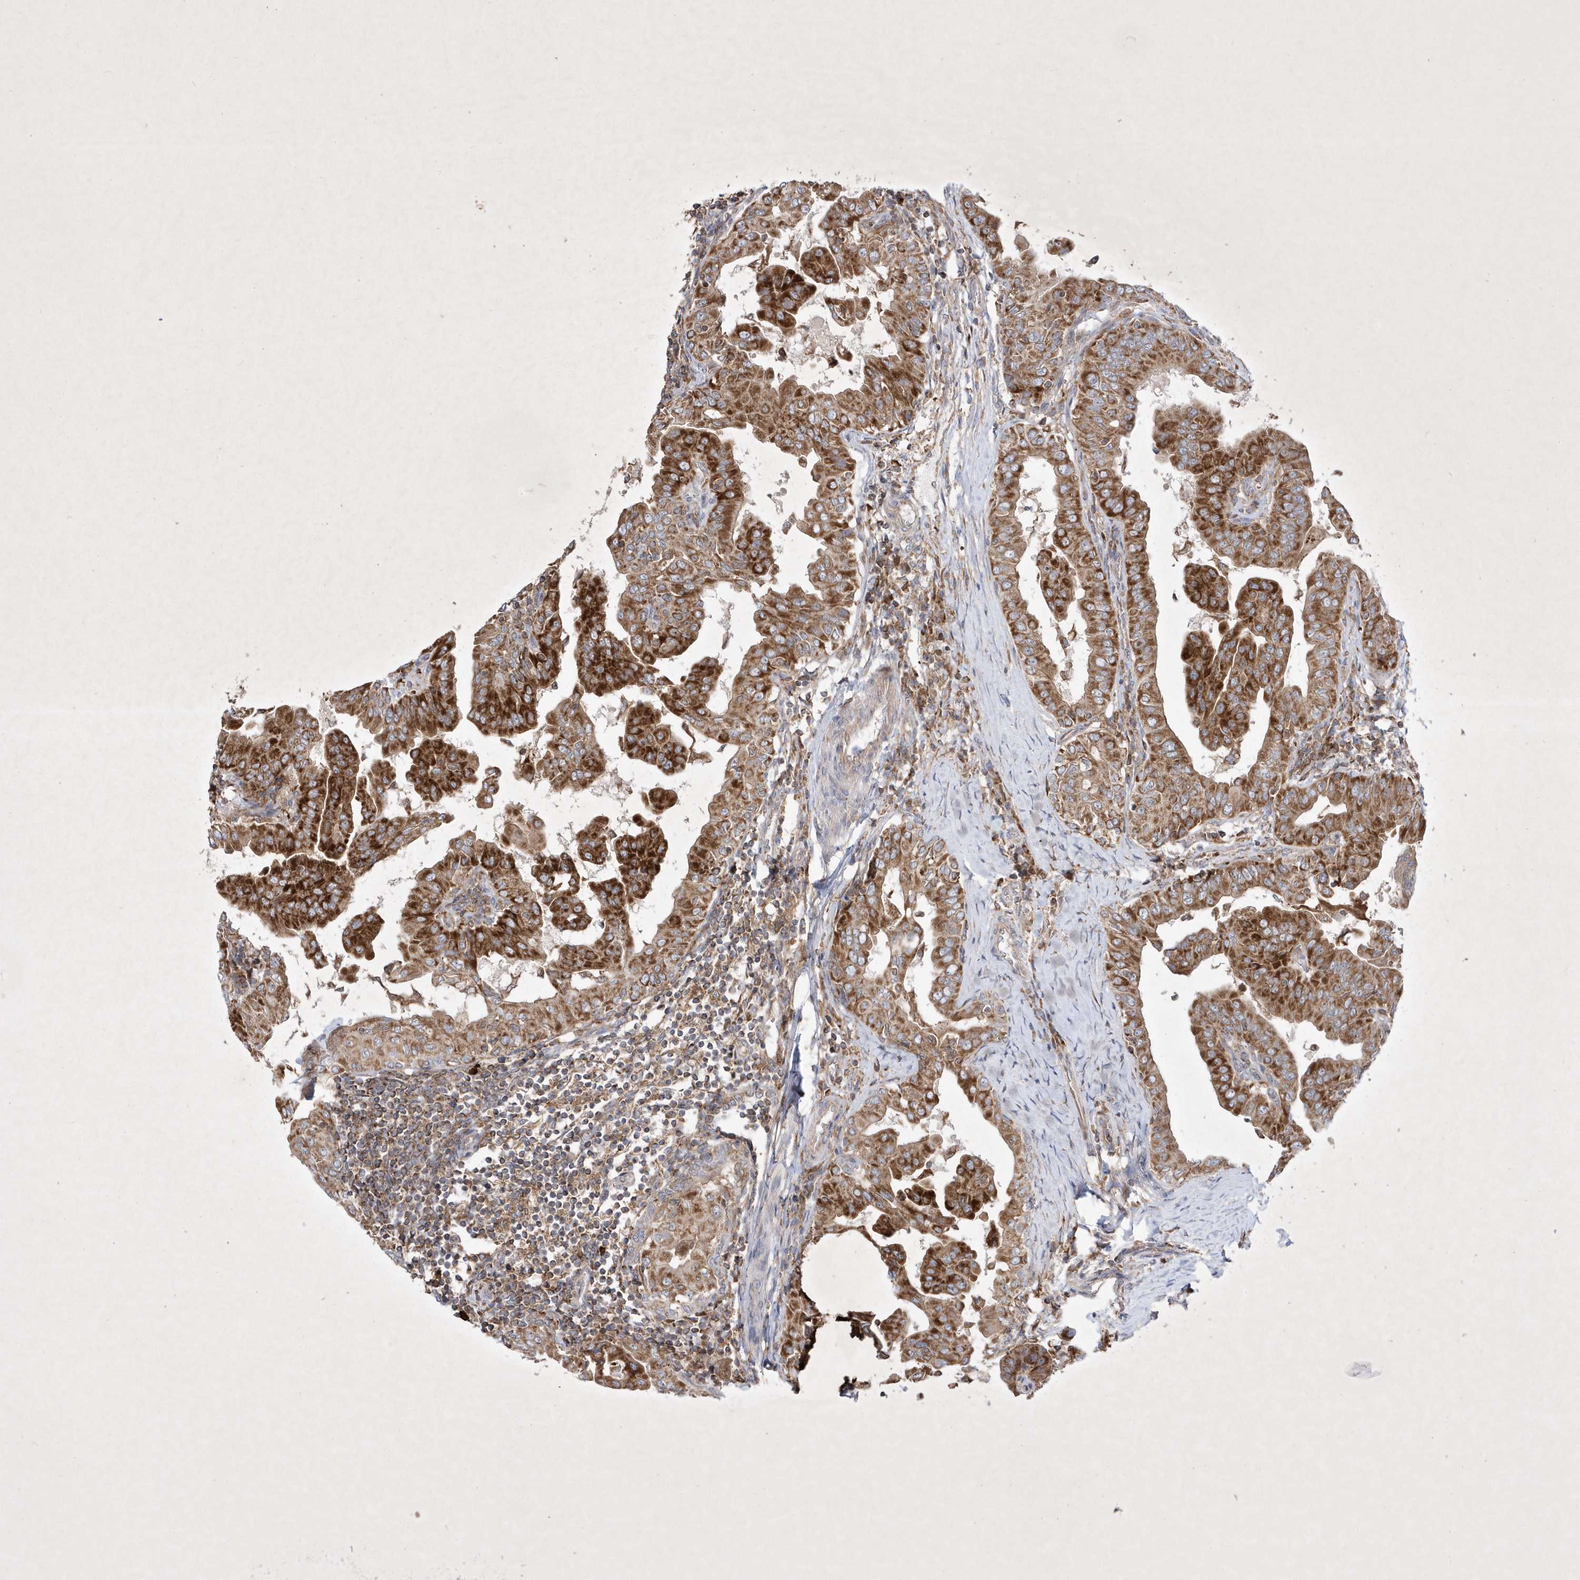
{"staining": {"intensity": "strong", "quantity": ">75%", "location": "cytoplasmic/membranous"}, "tissue": "thyroid cancer", "cell_type": "Tumor cells", "image_type": "cancer", "snomed": [{"axis": "morphology", "description": "Papillary adenocarcinoma, NOS"}, {"axis": "topography", "description": "Thyroid gland"}], "caption": "A histopathology image showing strong cytoplasmic/membranous expression in about >75% of tumor cells in papillary adenocarcinoma (thyroid), as visualized by brown immunohistochemical staining.", "gene": "OPA1", "patient": {"sex": "male", "age": 33}}